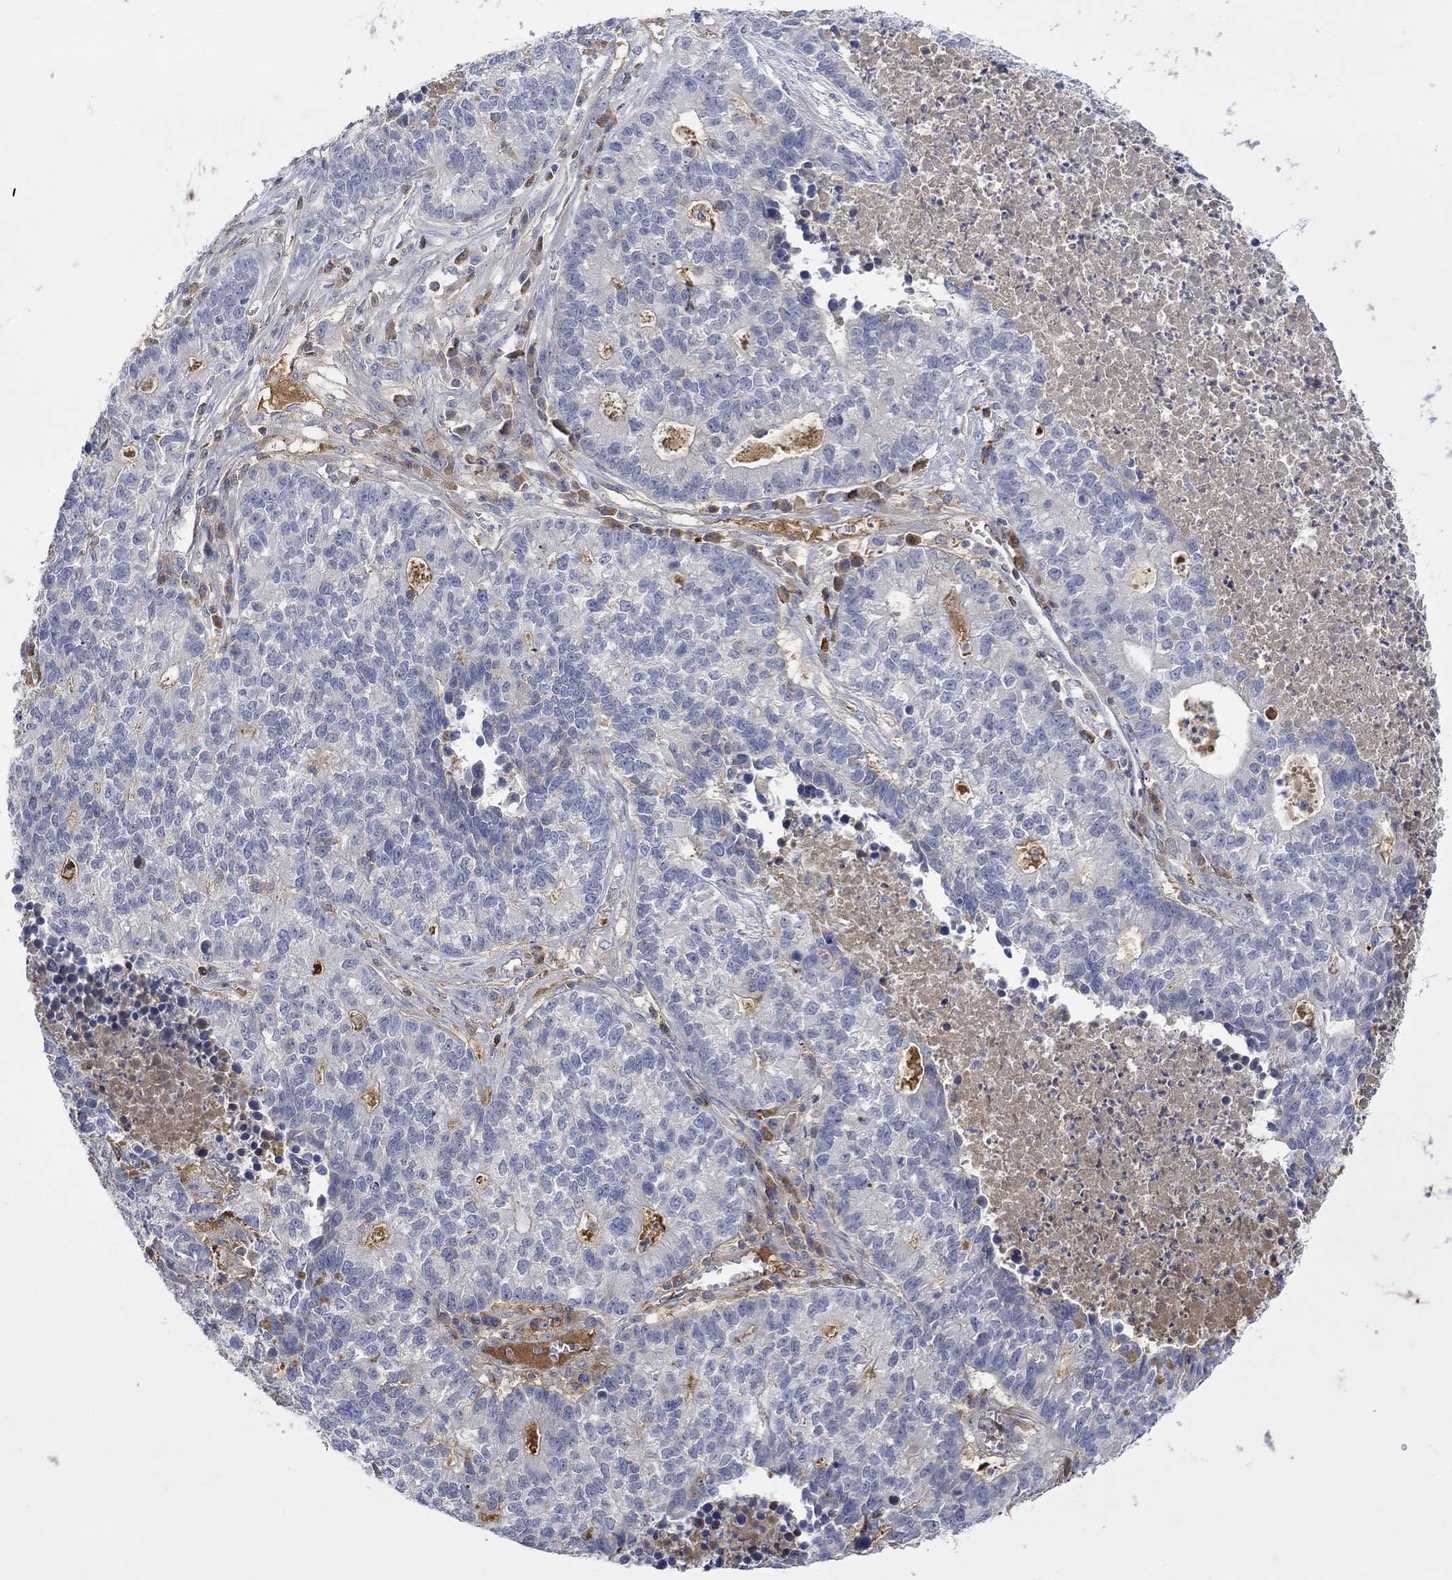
{"staining": {"intensity": "negative", "quantity": "none", "location": "none"}, "tissue": "lung cancer", "cell_type": "Tumor cells", "image_type": "cancer", "snomed": [{"axis": "morphology", "description": "Adenocarcinoma, NOS"}, {"axis": "topography", "description": "Lung"}], "caption": "Human adenocarcinoma (lung) stained for a protein using immunohistochemistry (IHC) reveals no positivity in tumor cells.", "gene": "MSTN", "patient": {"sex": "male", "age": 57}}